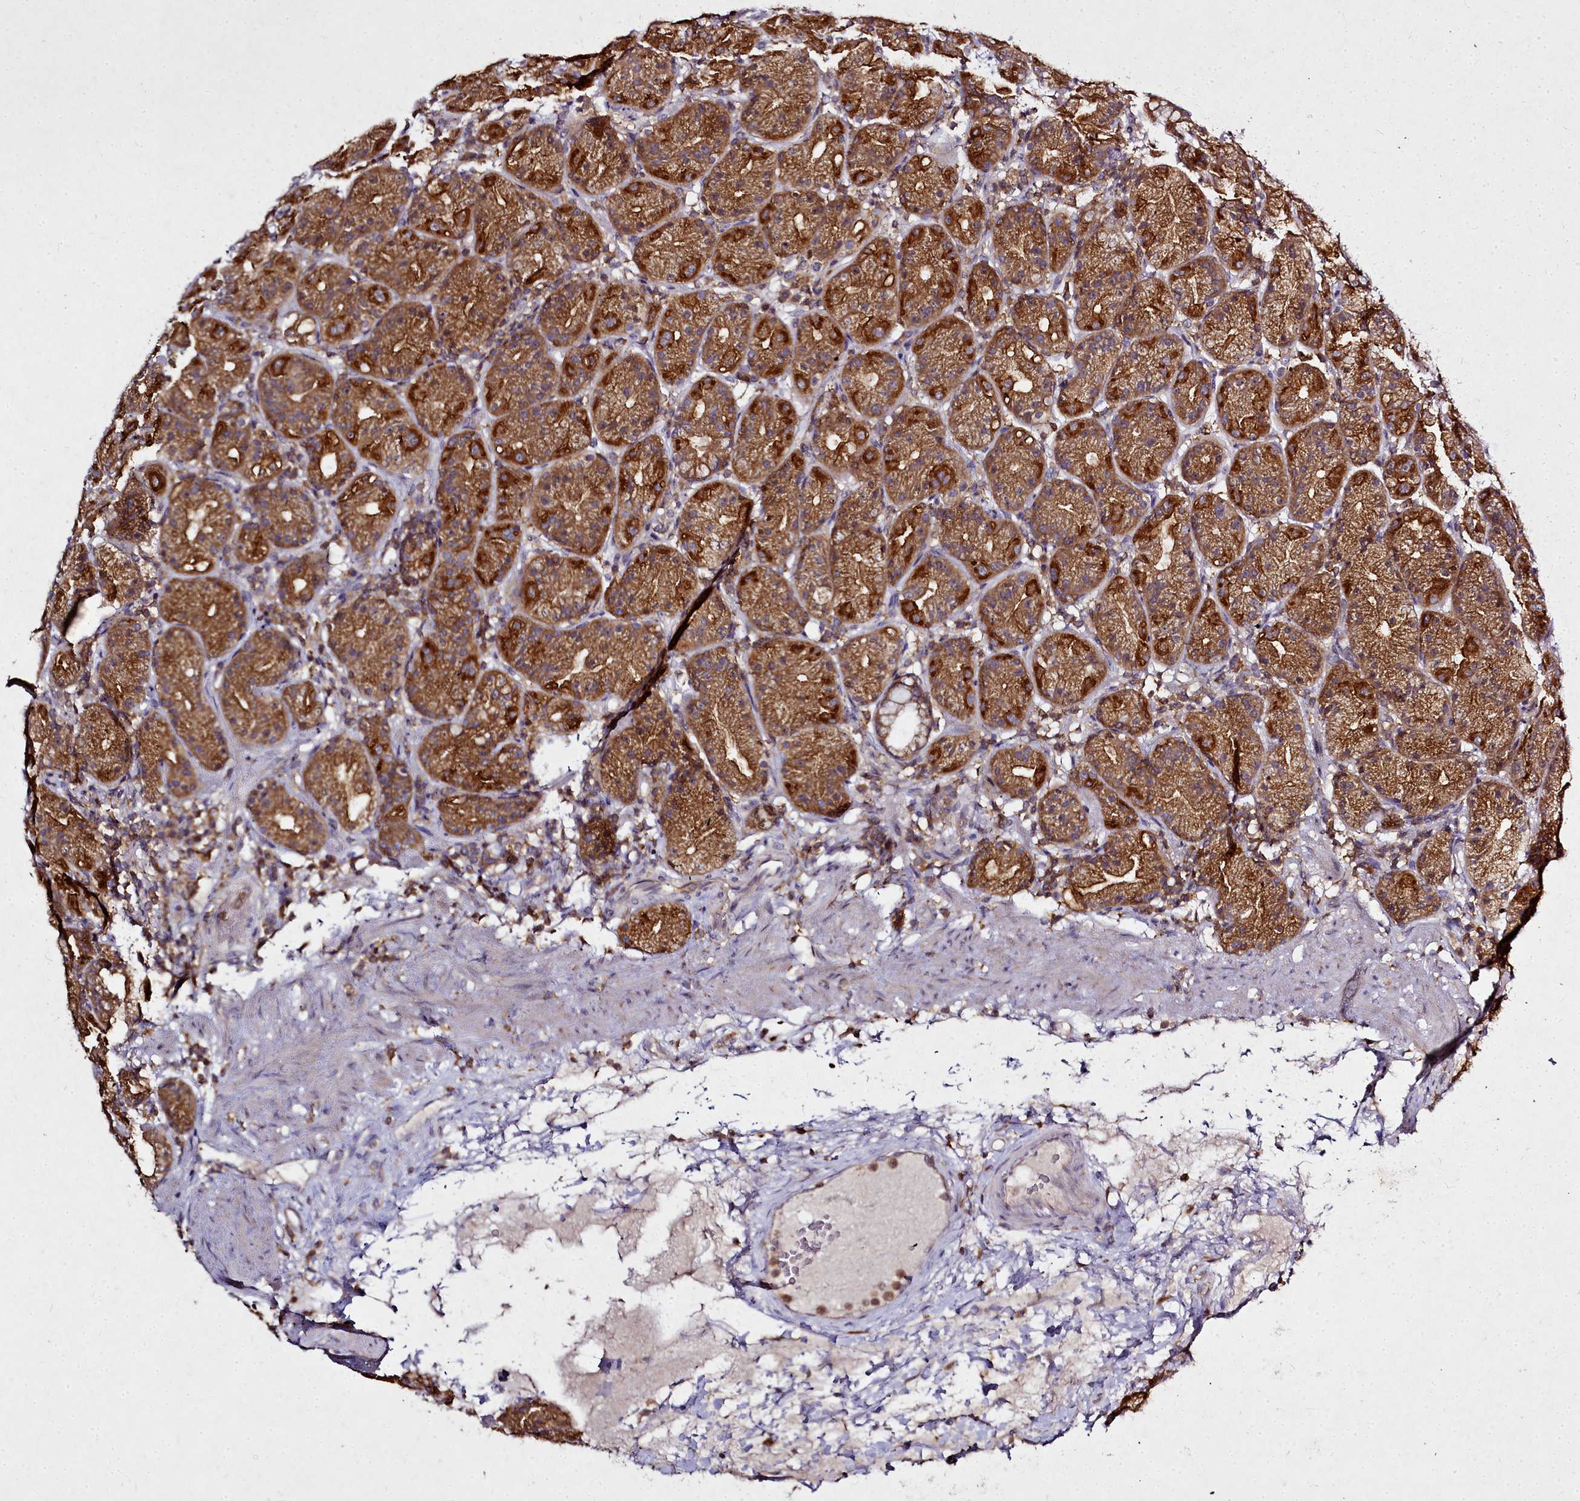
{"staining": {"intensity": "strong", "quantity": ">75%", "location": "cytoplasmic/membranous"}, "tissue": "stomach", "cell_type": "Glandular cells", "image_type": "normal", "snomed": [{"axis": "morphology", "description": "Normal tissue, NOS"}, {"axis": "topography", "description": "Stomach"}], "caption": "Immunohistochemistry (IHC) (DAB (3,3'-diaminobenzidine)) staining of benign stomach shows strong cytoplasmic/membranous protein expression in approximately >75% of glandular cells. The staining was performed using DAB (3,3'-diaminobenzidine), with brown indicating positive protein expression. Nuclei are stained blue with hematoxylin.", "gene": "NCKAP1L", "patient": {"sex": "female", "age": 79}}